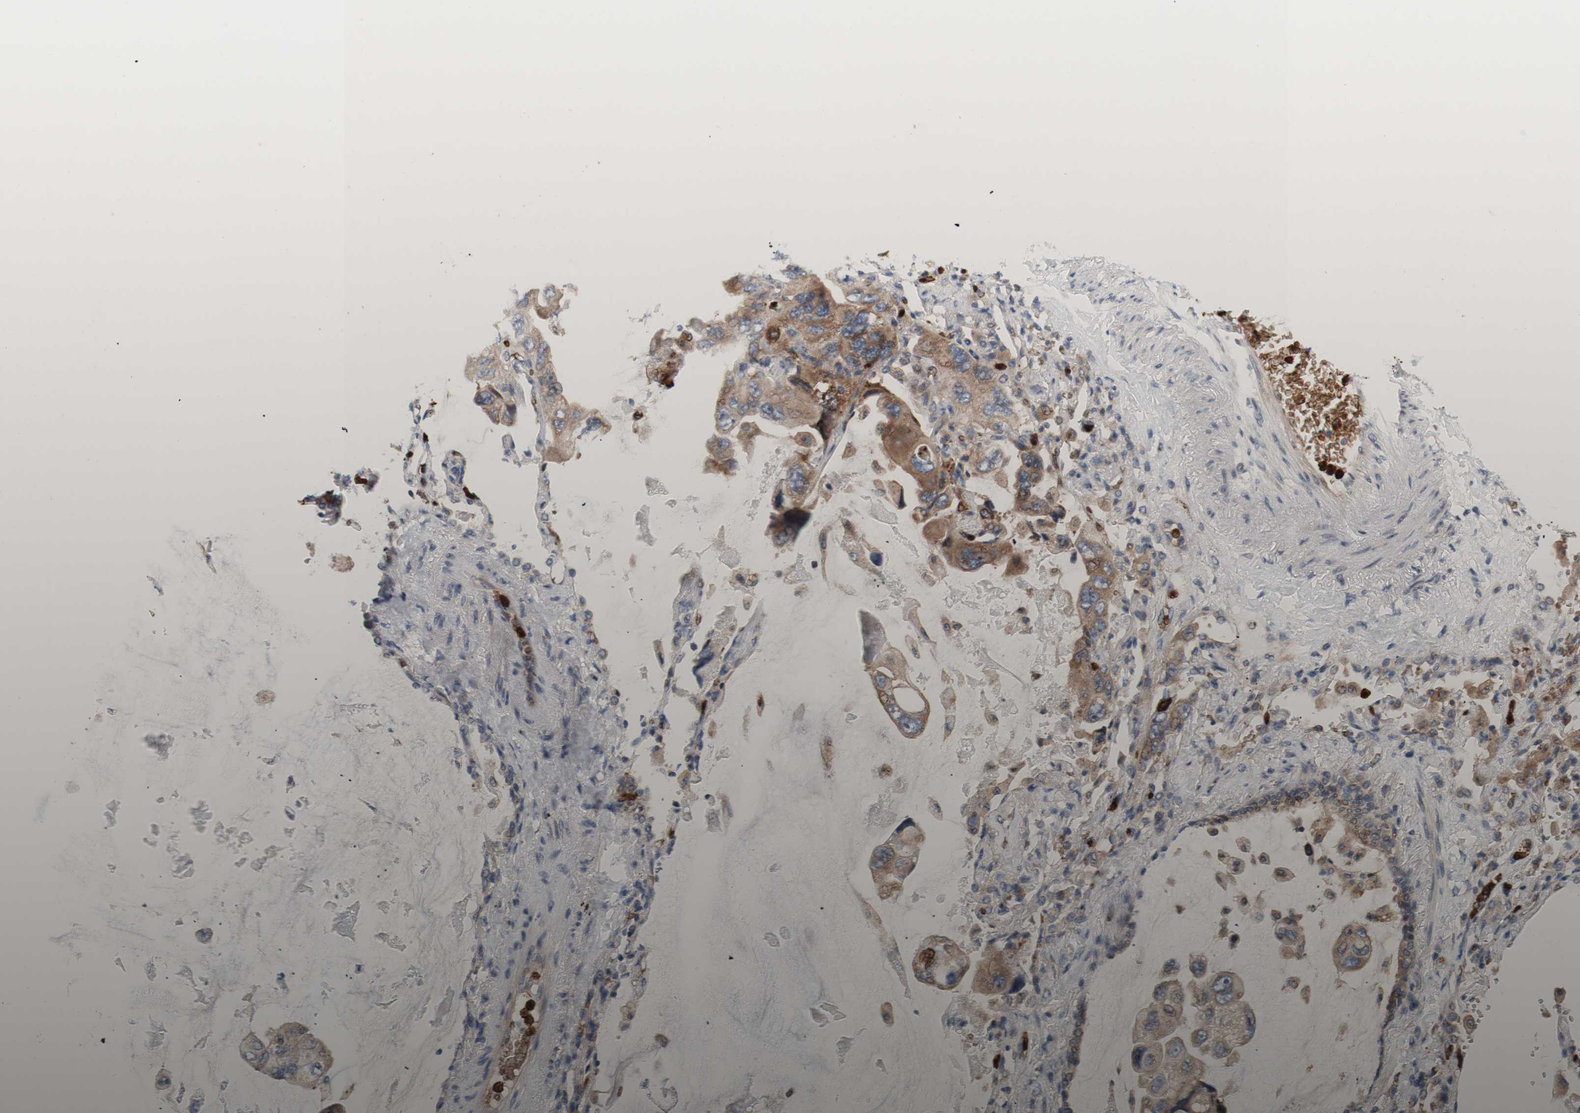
{"staining": {"intensity": "moderate", "quantity": ">75%", "location": "cytoplasmic/membranous"}, "tissue": "lung cancer", "cell_type": "Tumor cells", "image_type": "cancer", "snomed": [{"axis": "morphology", "description": "Squamous cell carcinoma, NOS"}, {"axis": "topography", "description": "Lung"}], "caption": "Protein staining reveals moderate cytoplasmic/membranous positivity in about >75% of tumor cells in lung cancer (squamous cell carcinoma). Using DAB (3,3'-diaminobenzidine) (brown) and hematoxylin (blue) stains, captured at high magnification using brightfield microscopy.", "gene": "USP9X", "patient": {"sex": "female", "age": 73}}